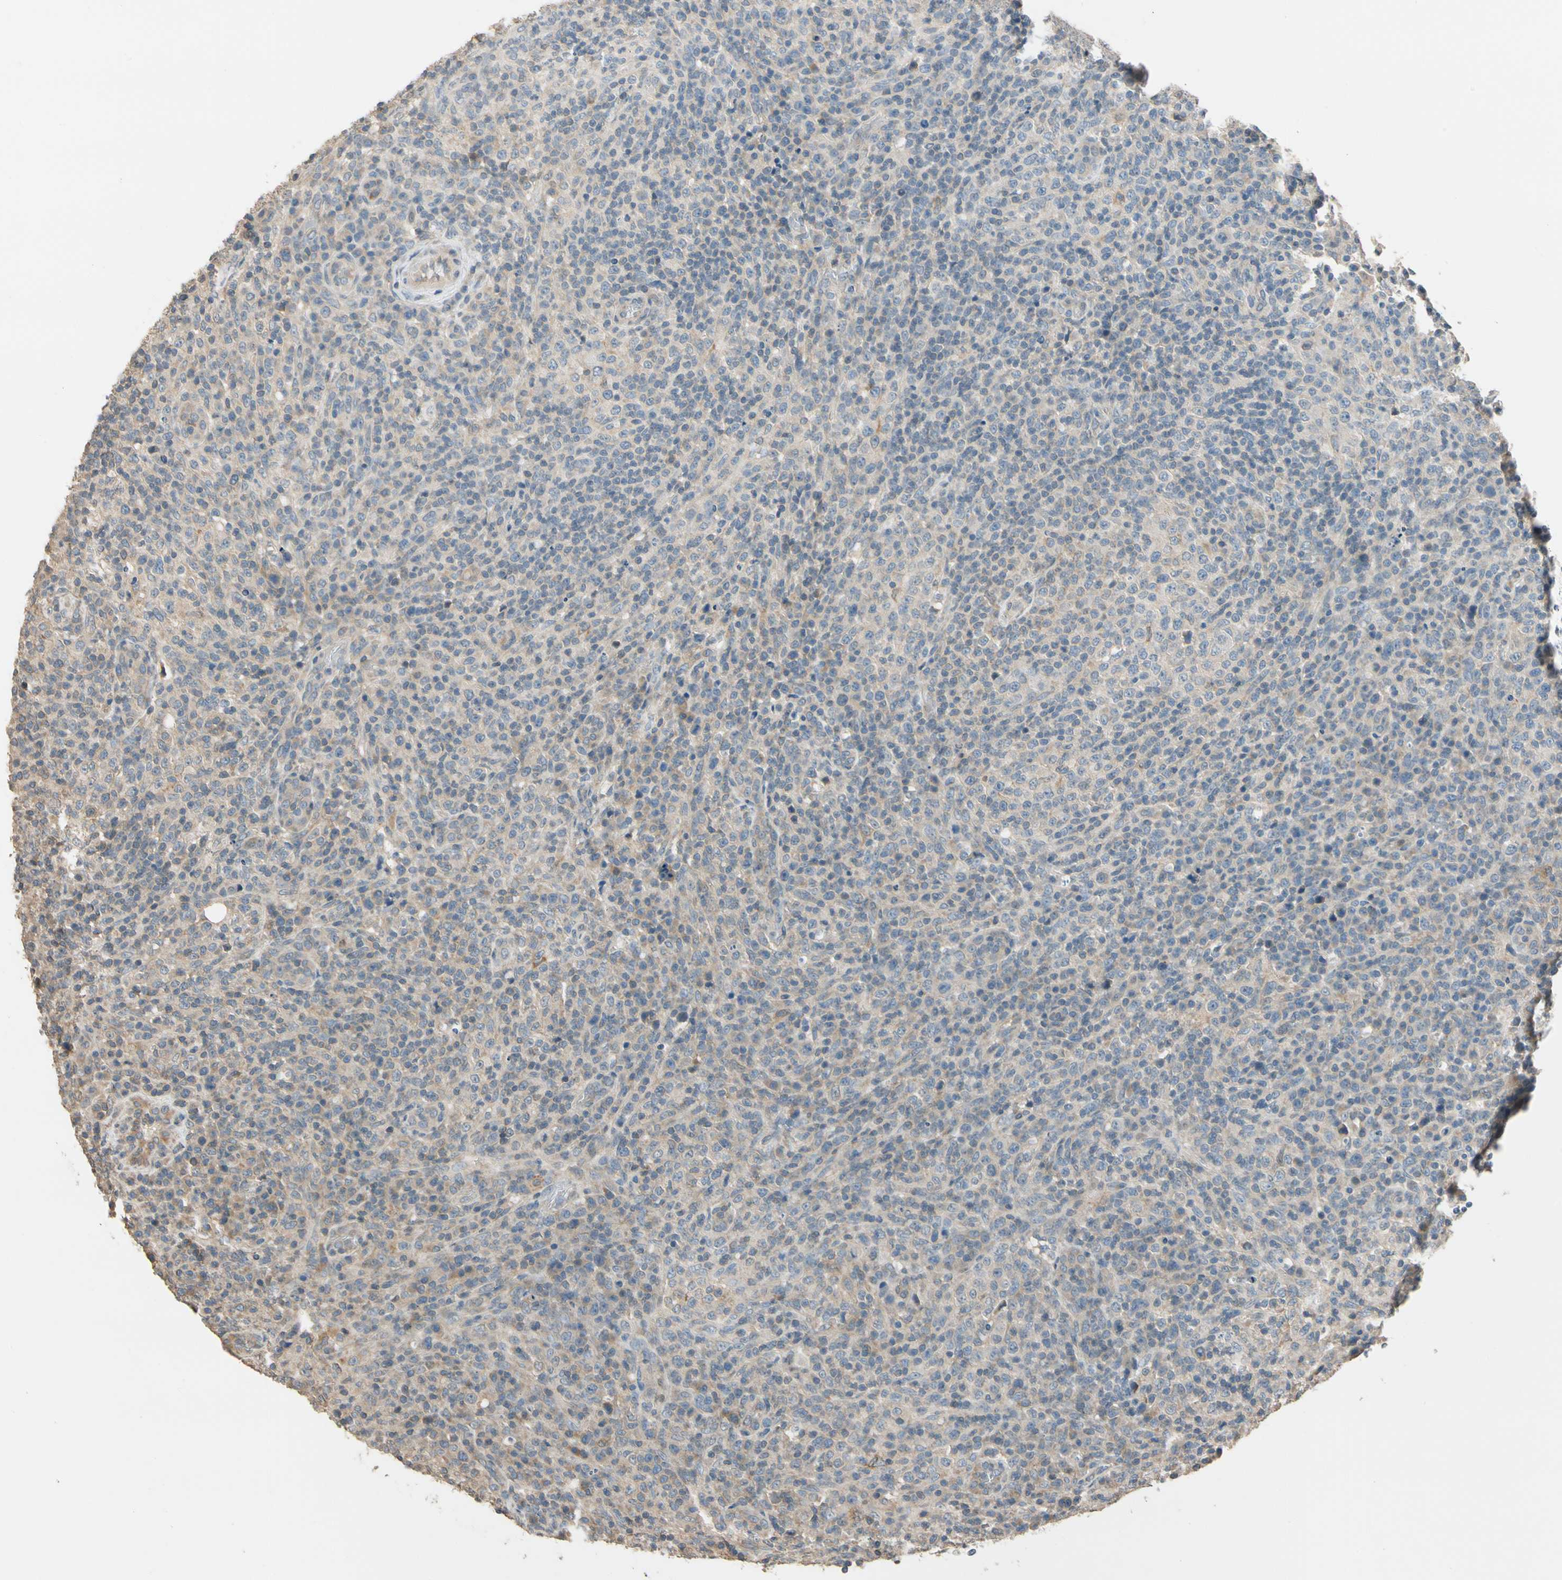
{"staining": {"intensity": "weak", "quantity": ">75%", "location": "cytoplasmic/membranous"}, "tissue": "lymphoma", "cell_type": "Tumor cells", "image_type": "cancer", "snomed": [{"axis": "morphology", "description": "Malignant lymphoma, non-Hodgkin's type, High grade"}, {"axis": "topography", "description": "Lymph node"}], "caption": "This histopathology image demonstrates immunohistochemistry staining of human lymphoma, with low weak cytoplasmic/membranous positivity in about >75% of tumor cells.", "gene": "MAP3K7", "patient": {"sex": "female", "age": 76}}